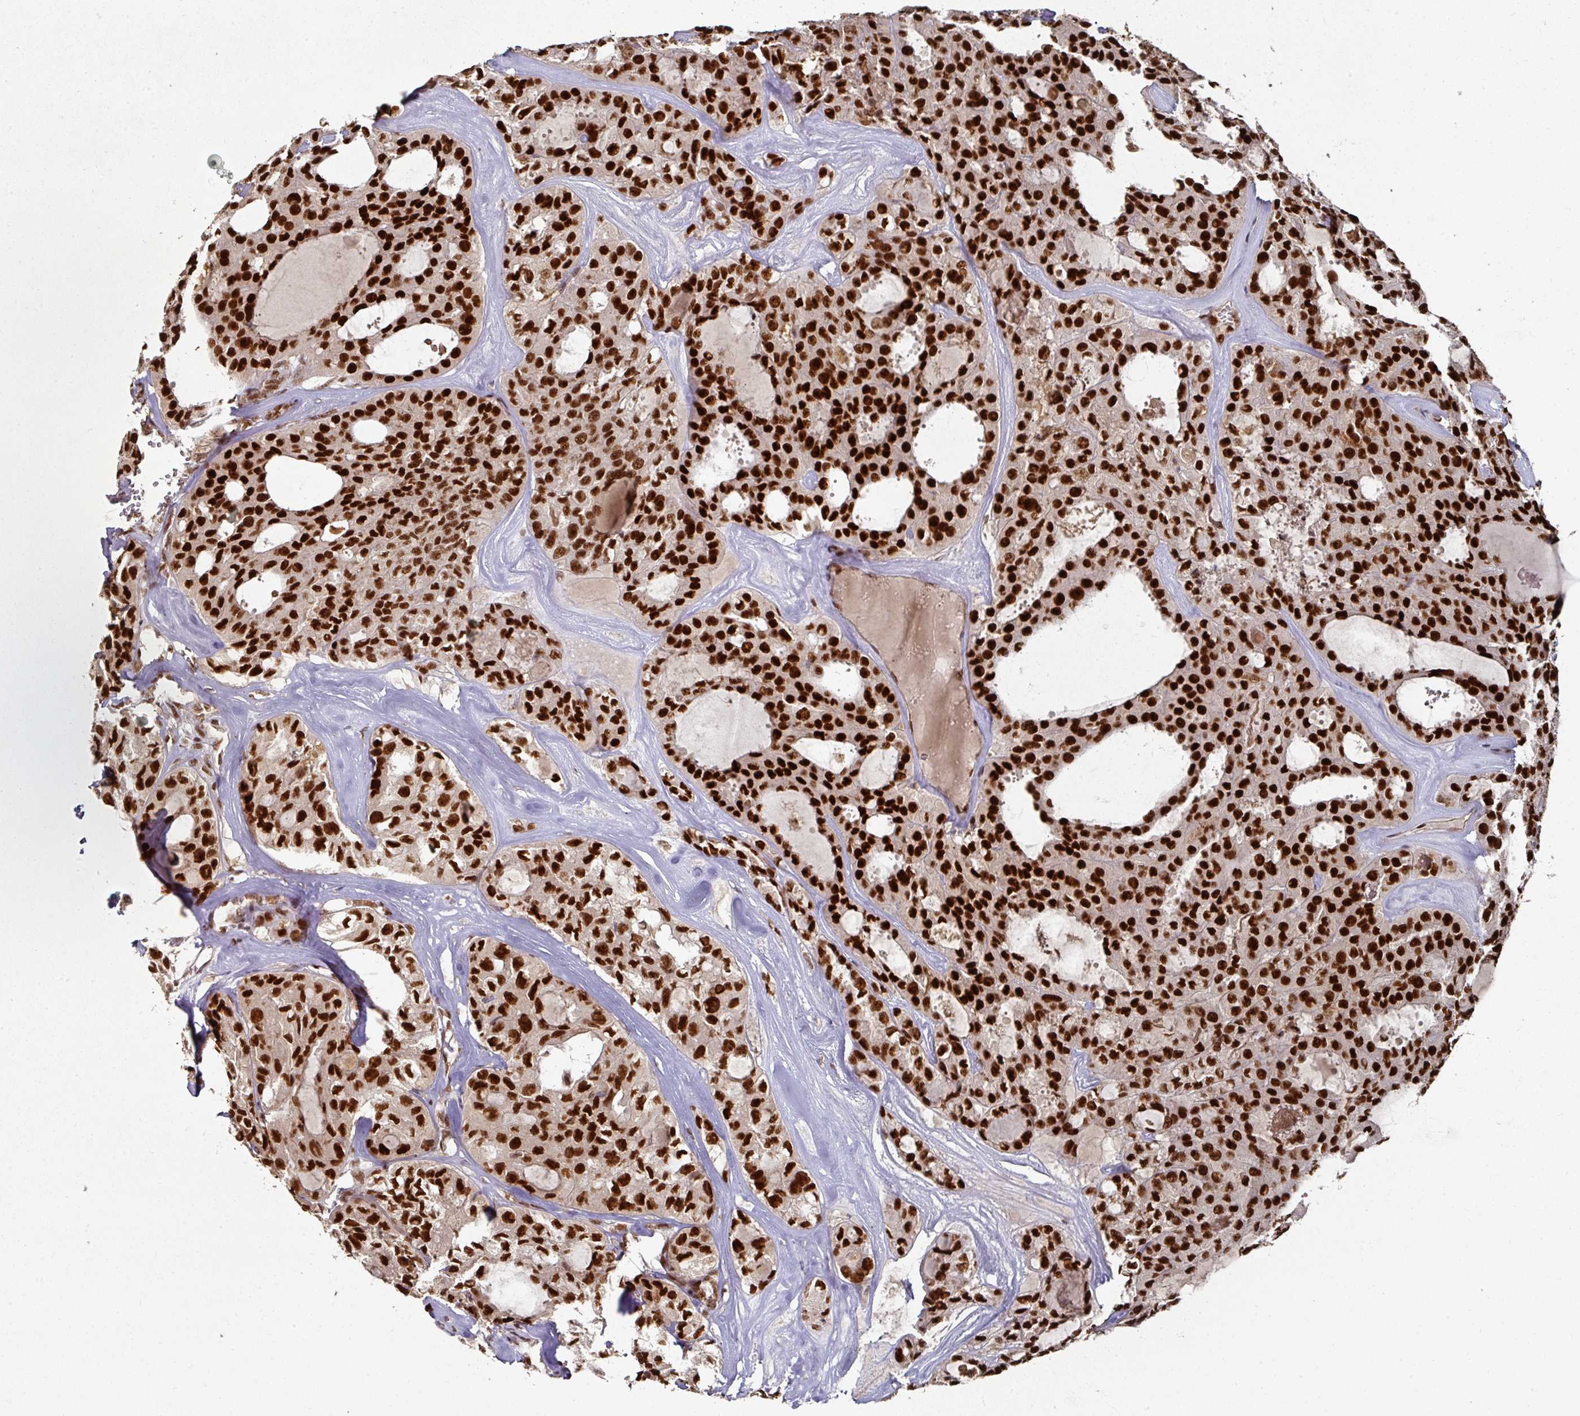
{"staining": {"intensity": "strong", "quantity": ">75%", "location": "nuclear"}, "tissue": "thyroid cancer", "cell_type": "Tumor cells", "image_type": "cancer", "snomed": [{"axis": "morphology", "description": "Follicular adenoma carcinoma, NOS"}, {"axis": "topography", "description": "Thyroid gland"}], "caption": "High-magnification brightfield microscopy of thyroid cancer (follicular adenoma carcinoma) stained with DAB (3,3'-diaminobenzidine) (brown) and counterstained with hematoxylin (blue). tumor cells exhibit strong nuclear staining is seen in about>75% of cells.", "gene": "MEPCE", "patient": {"sex": "male", "age": 75}}